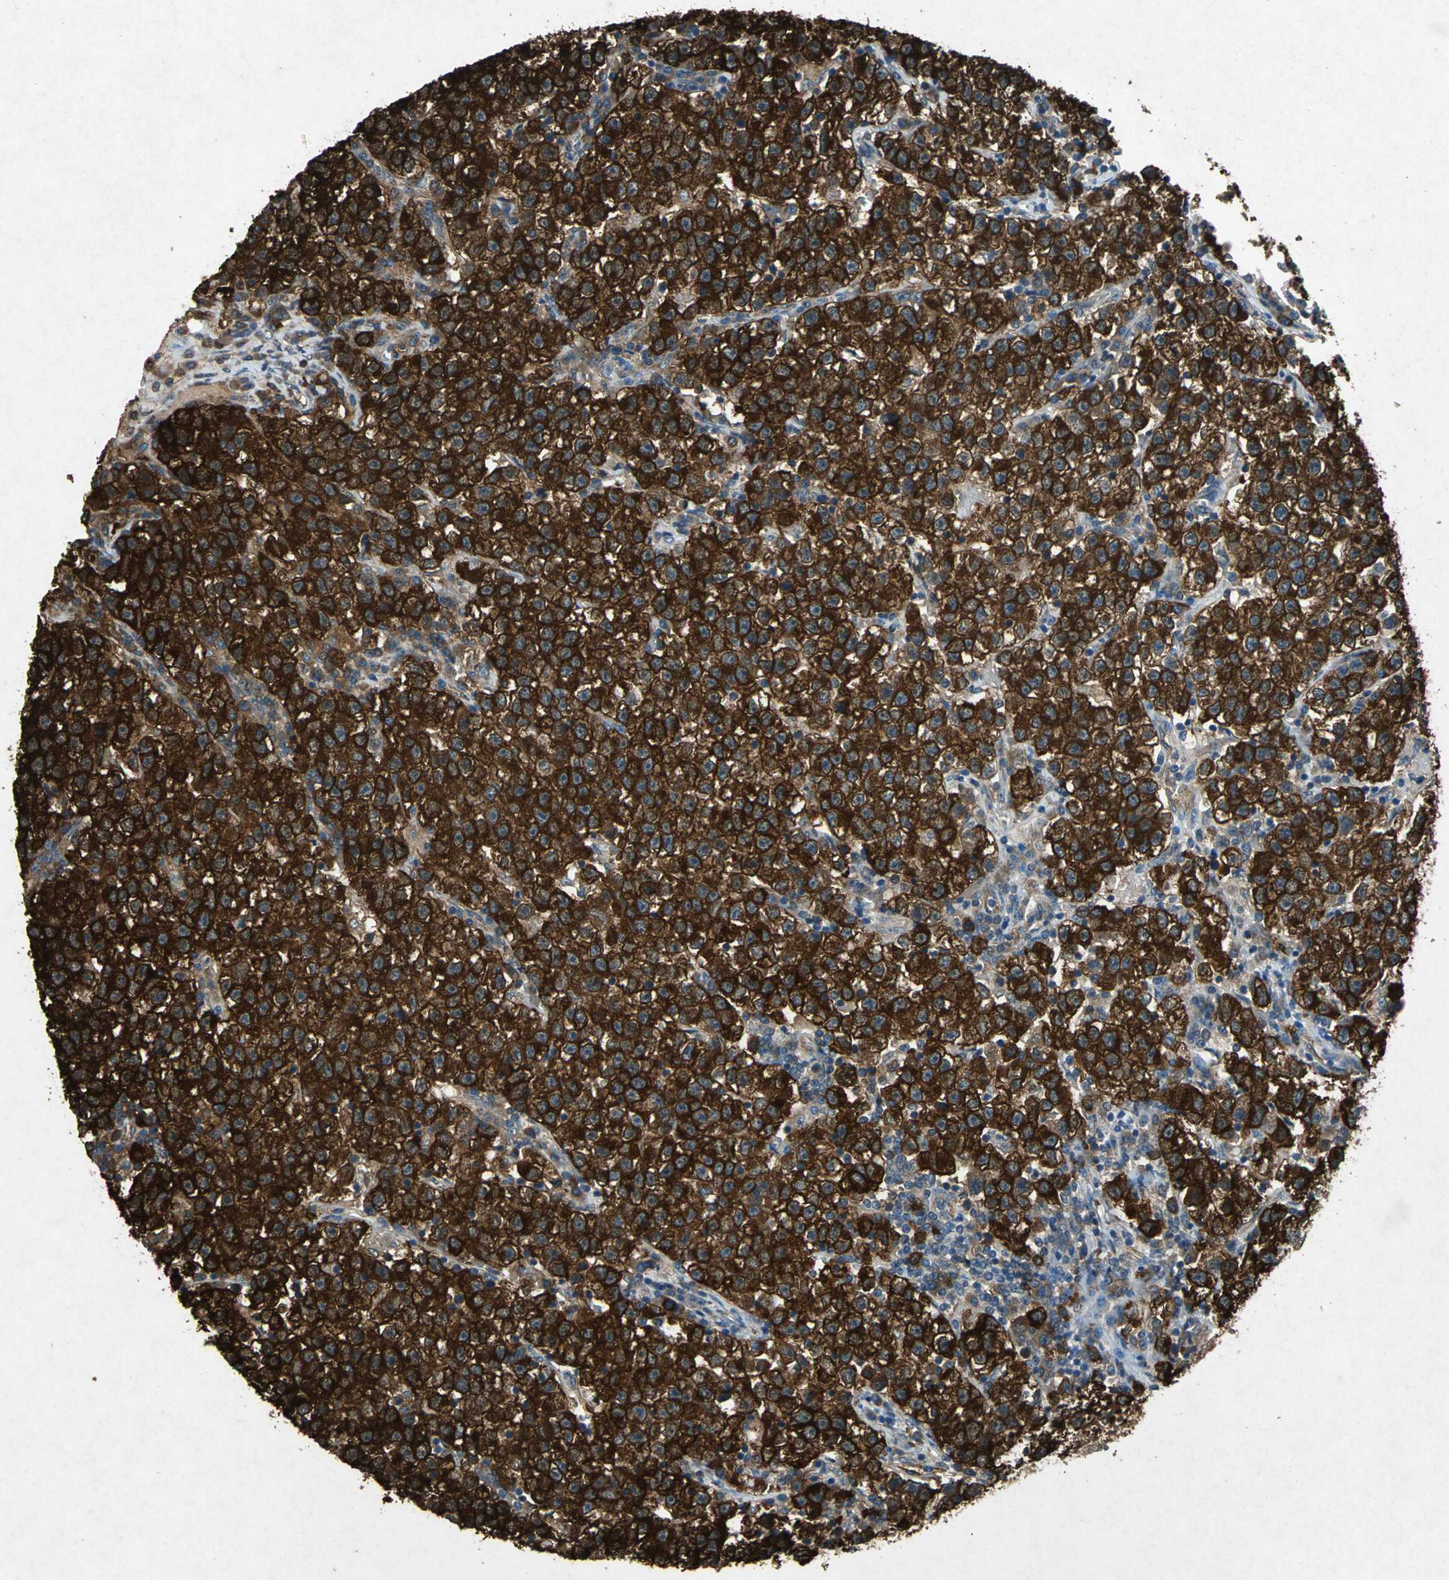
{"staining": {"intensity": "strong", "quantity": ">75%", "location": "cytoplasmic/membranous"}, "tissue": "testis cancer", "cell_type": "Tumor cells", "image_type": "cancer", "snomed": [{"axis": "morphology", "description": "Seminoma, NOS"}, {"axis": "topography", "description": "Testis"}], "caption": "The histopathology image exhibits staining of seminoma (testis), revealing strong cytoplasmic/membranous protein positivity (brown color) within tumor cells.", "gene": "HSP90AB1", "patient": {"sex": "male", "age": 22}}